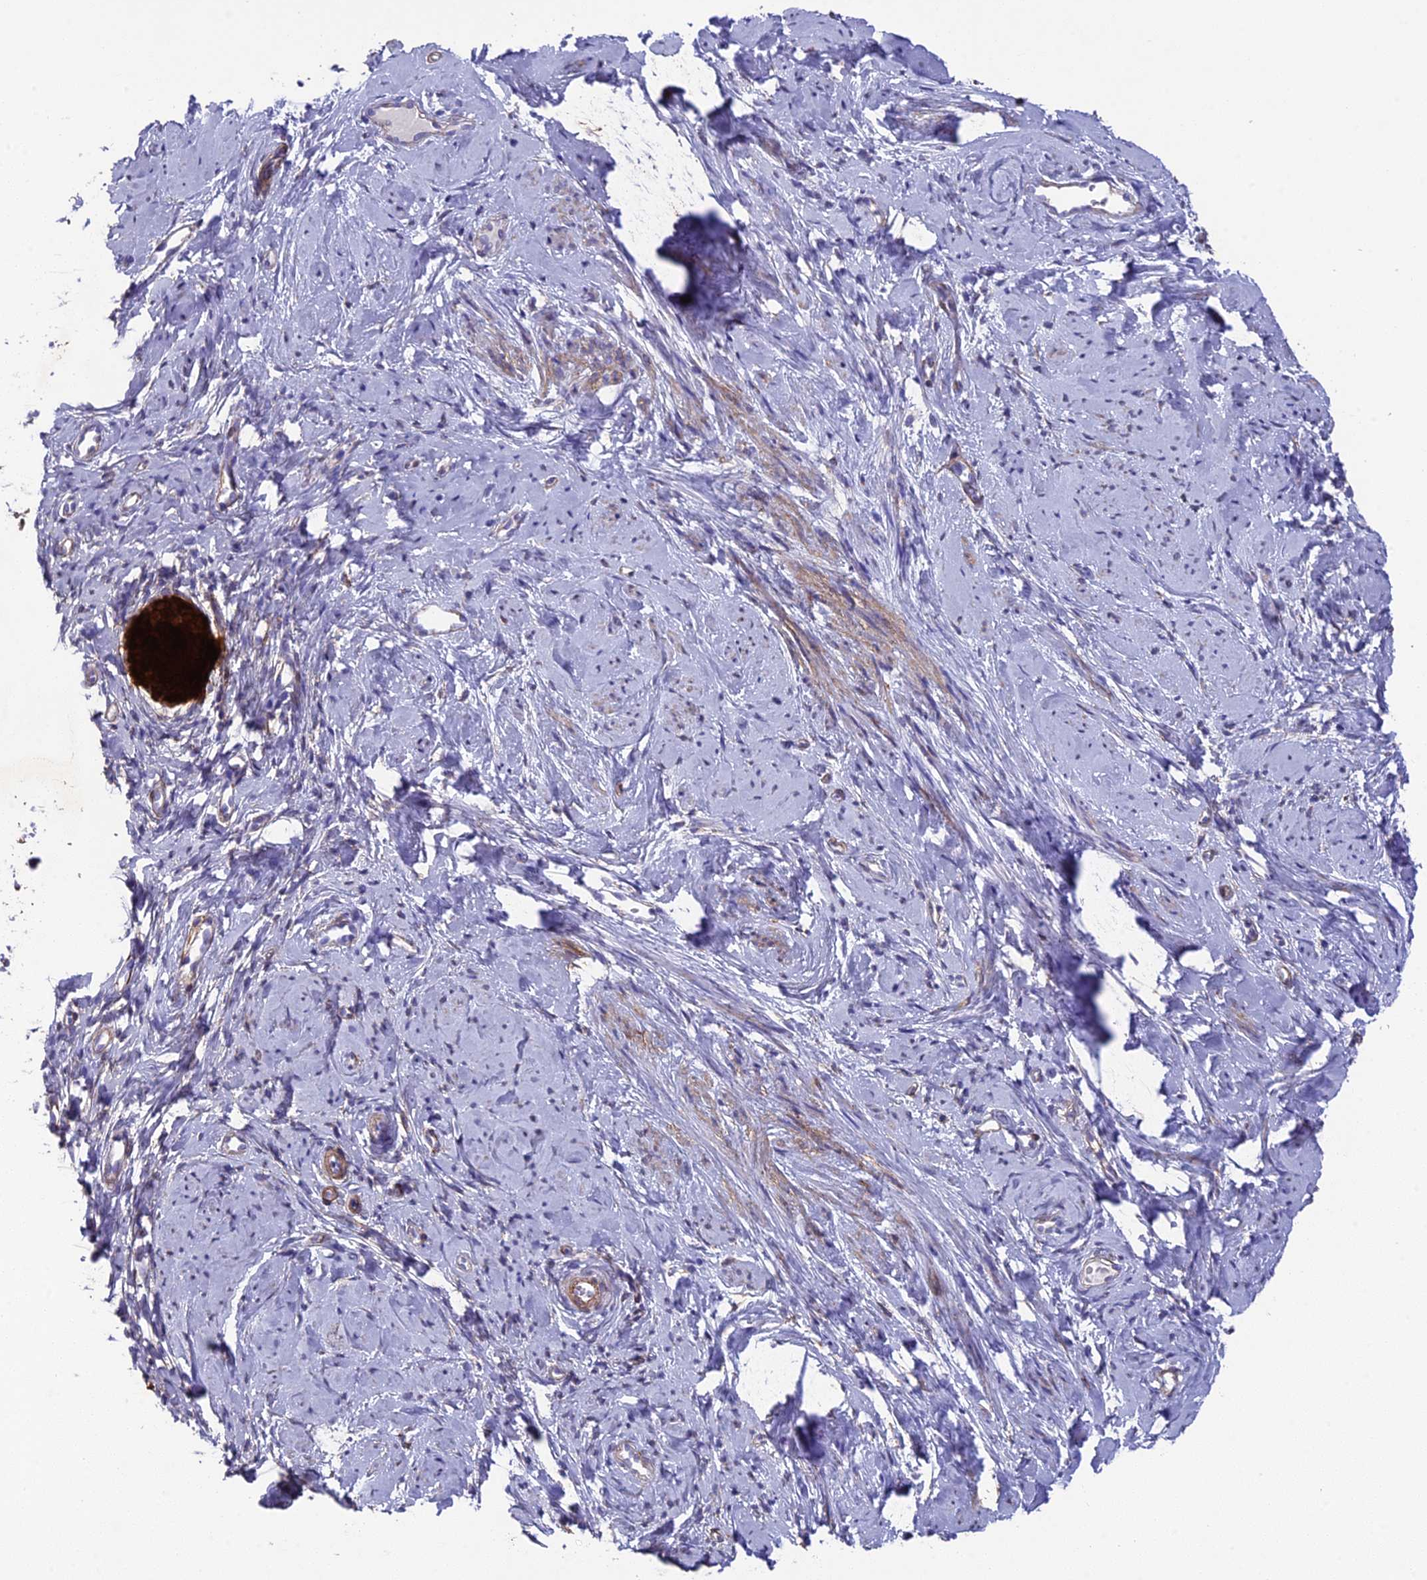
{"staining": {"intensity": "strong", "quantity": "25%-75%", "location": "cytoplasmic/membranous"}, "tissue": "cervix", "cell_type": "Glandular cells", "image_type": "normal", "snomed": [{"axis": "morphology", "description": "Normal tissue, NOS"}, {"axis": "topography", "description": "Cervix"}], "caption": "A brown stain labels strong cytoplasmic/membranous positivity of a protein in glandular cells of normal cervix. (DAB IHC with brightfield microscopy, high magnification).", "gene": "TNS1", "patient": {"sex": "female", "age": 57}}